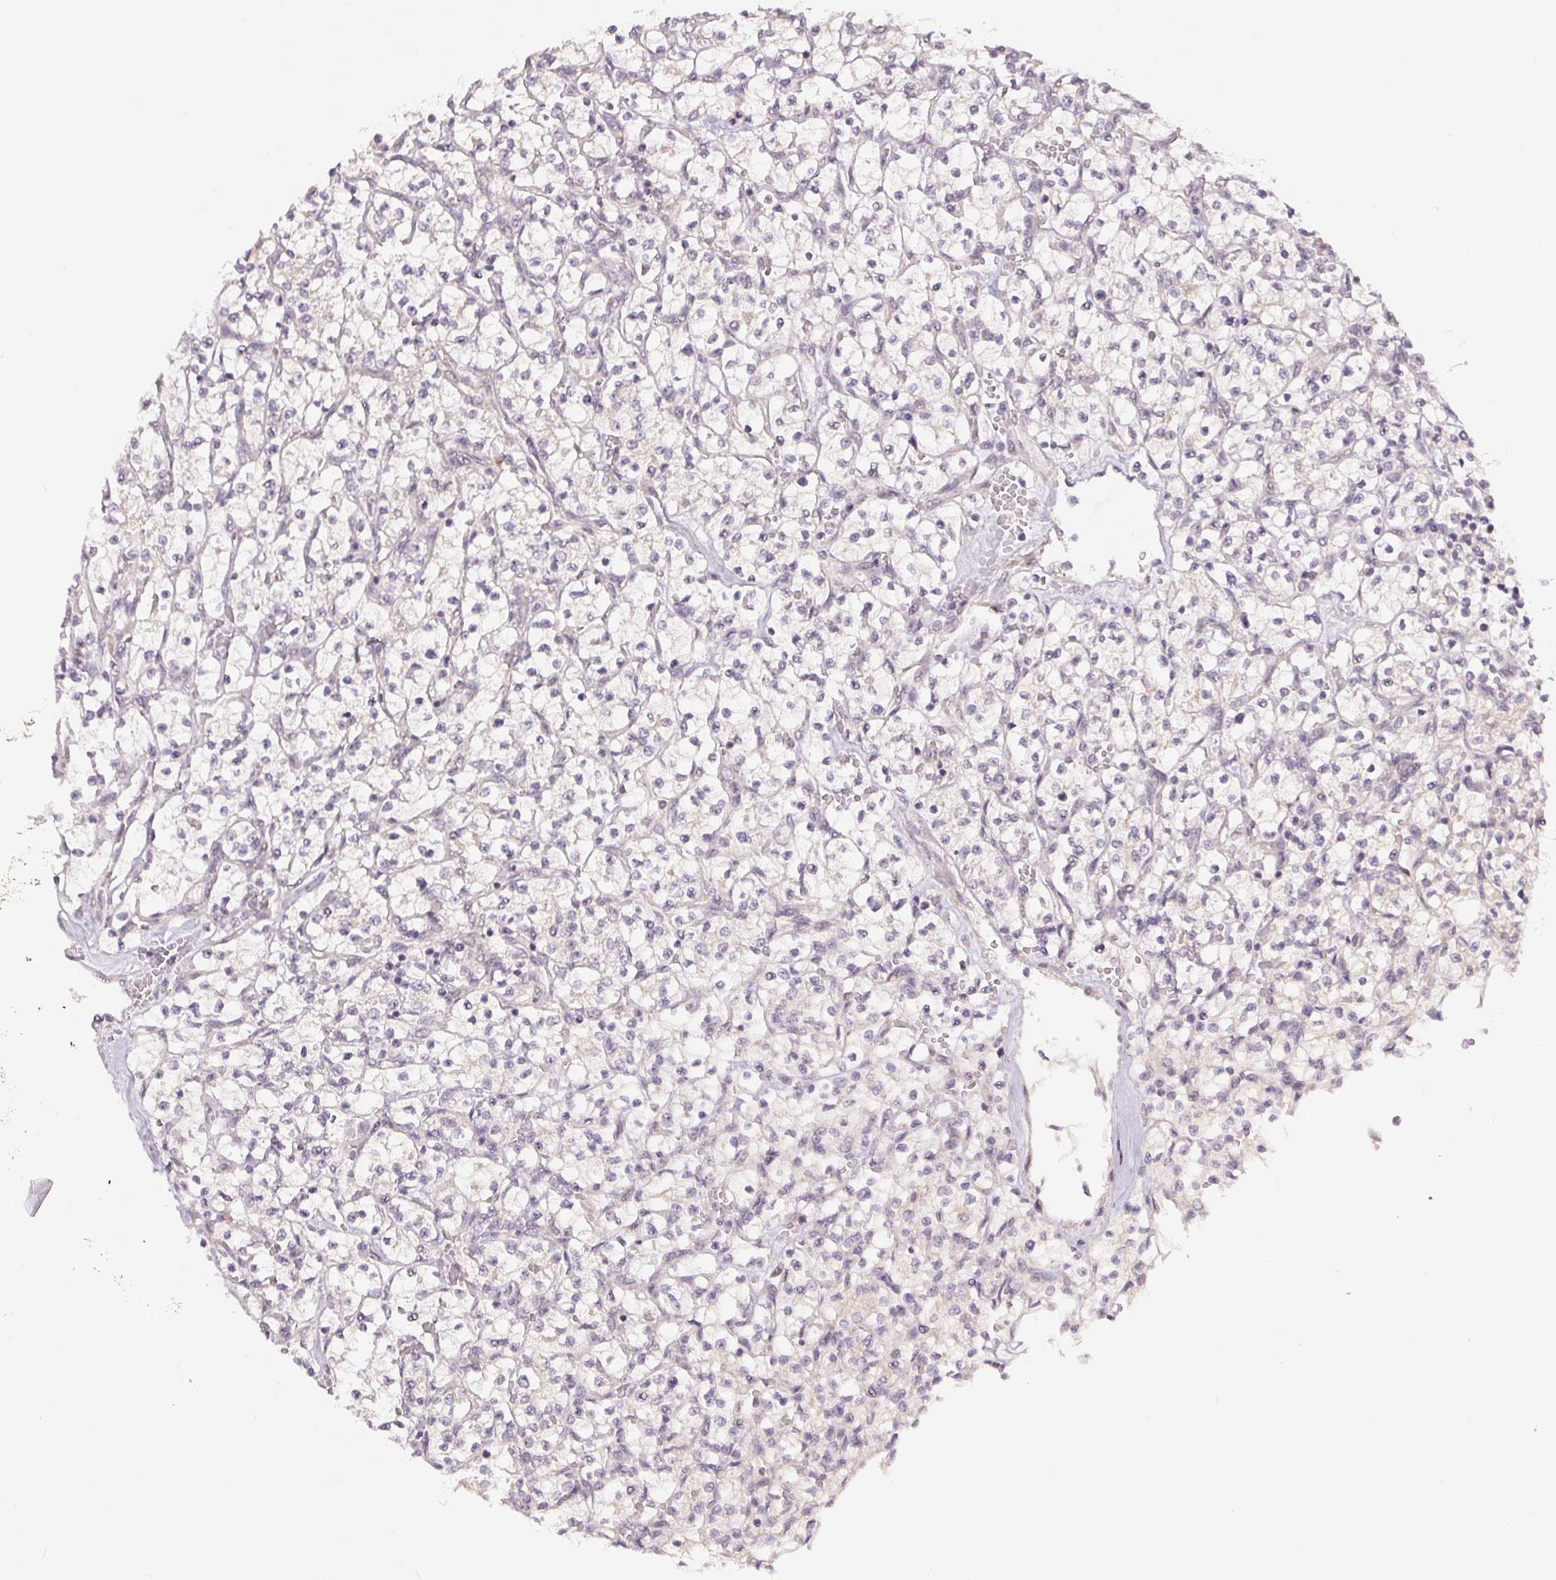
{"staining": {"intensity": "negative", "quantity": "none", "location": "none"}, "tissue": "renal cancer", "cell_type": "Tumor cells", "image_type": "cancer", "snomed": [{"axis": "morphology", "description": "Adenocarcinoma, NOS"}, {"axis": "topography", "description": "Kidney"}], "caption": "This is an immunohistochemistry image of human renal adenocarcinoma. There is no expression in tumor cells.", "gene": "TTC23L", "patient": {"sex": "female", "age": 64}}